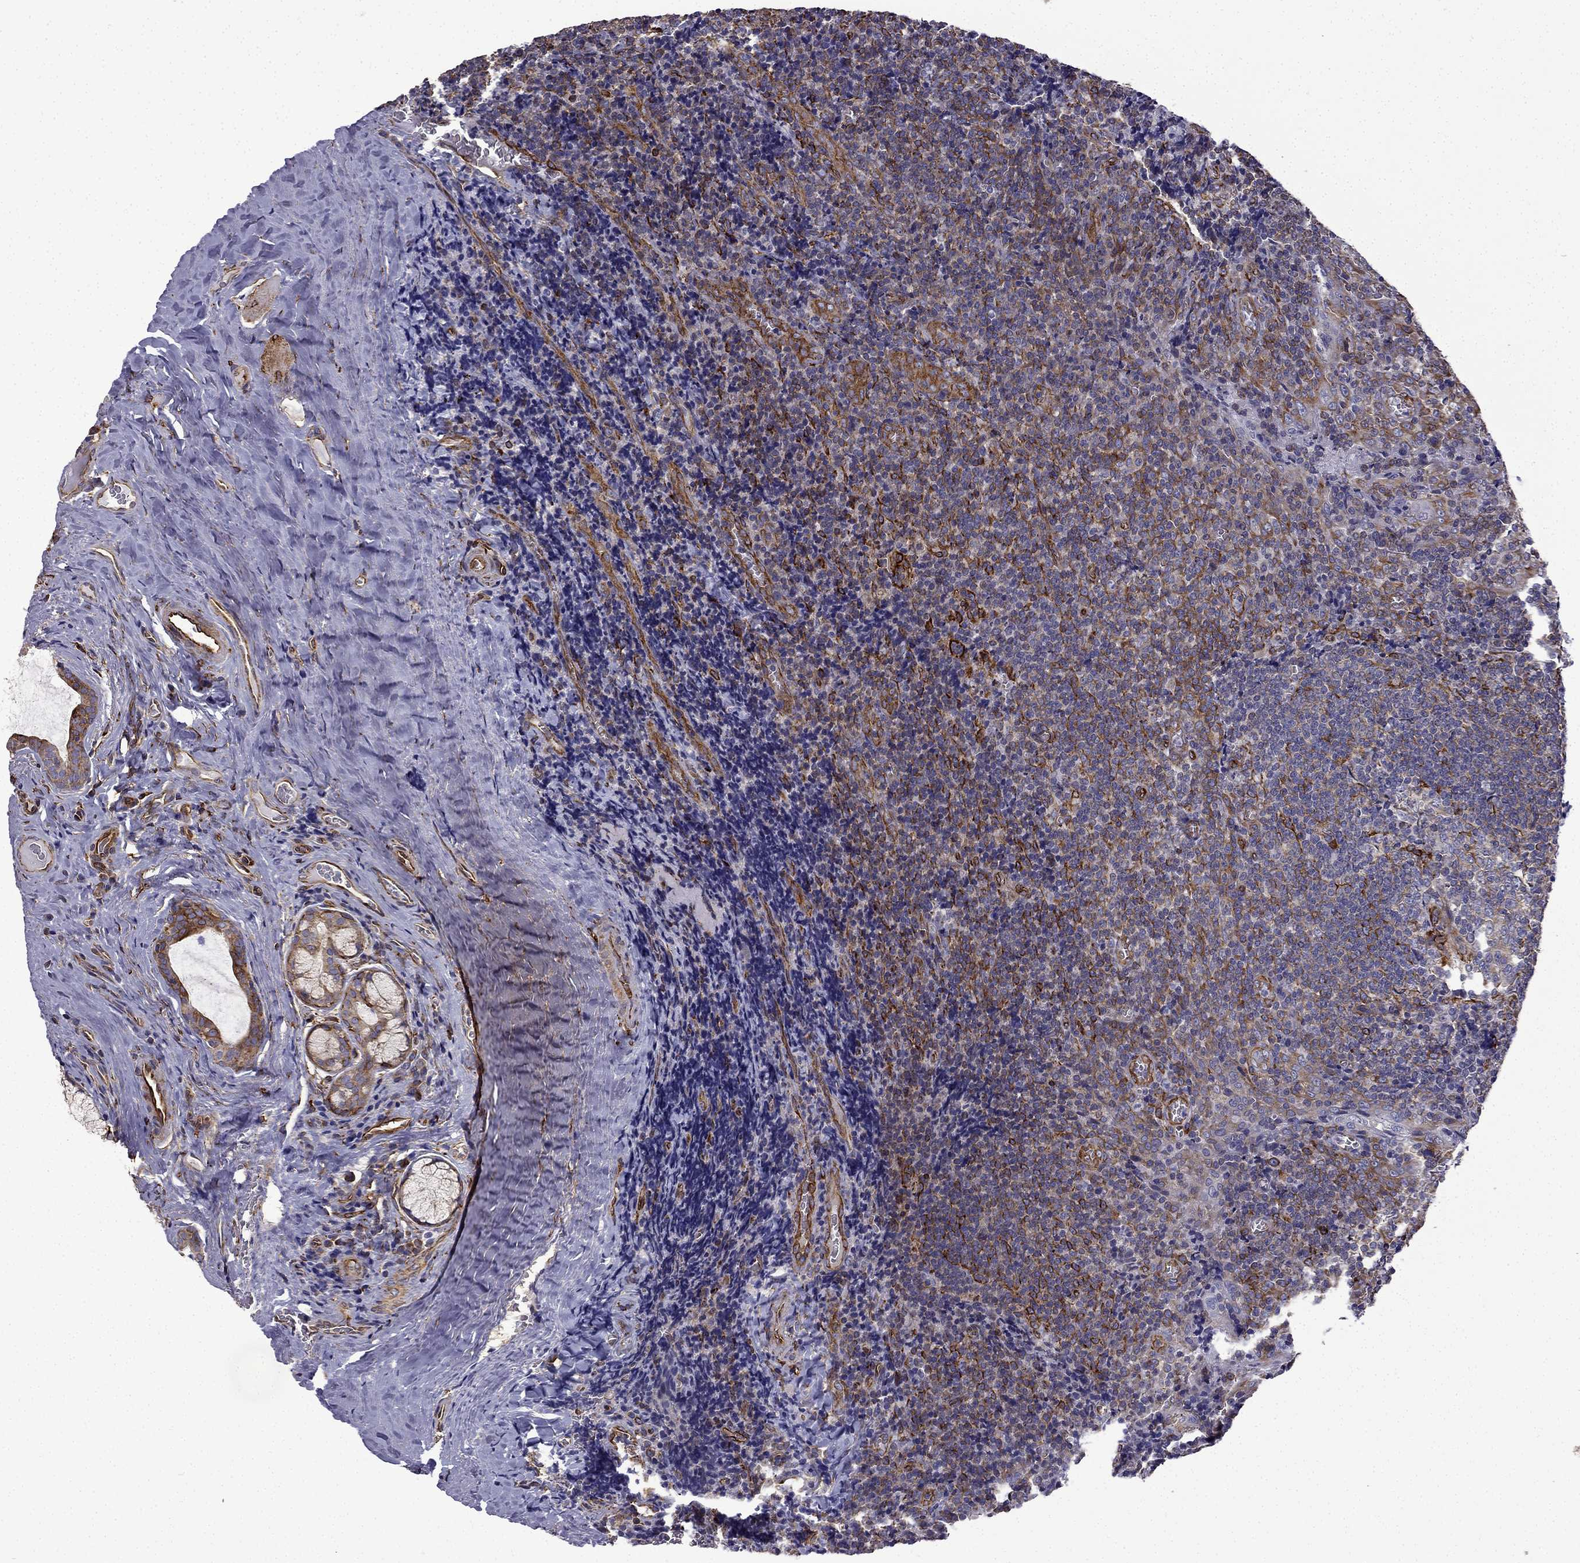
{"staining": {"intensity": "strong", "quantity": "<25%", "location": "cytoplasmic/membranous"}, "tissue": "tonsil", "cell_type": "Germinal center cells", "image_type": "normal", "snomed": [{"axis": "morphology", "description": "Normal tissue, NOS"}, {"axis": "morphology", "description": "Inflammation, NOS"}, {"axis": "topography", "description": "Tonsil"}], "caption": "Germinal center cells show strong cytoplasmic/membranous expression in about <25% of cells in normal tonsil.", "gene": "MAP4", "patient": {"sex": "female", "age": 31}}